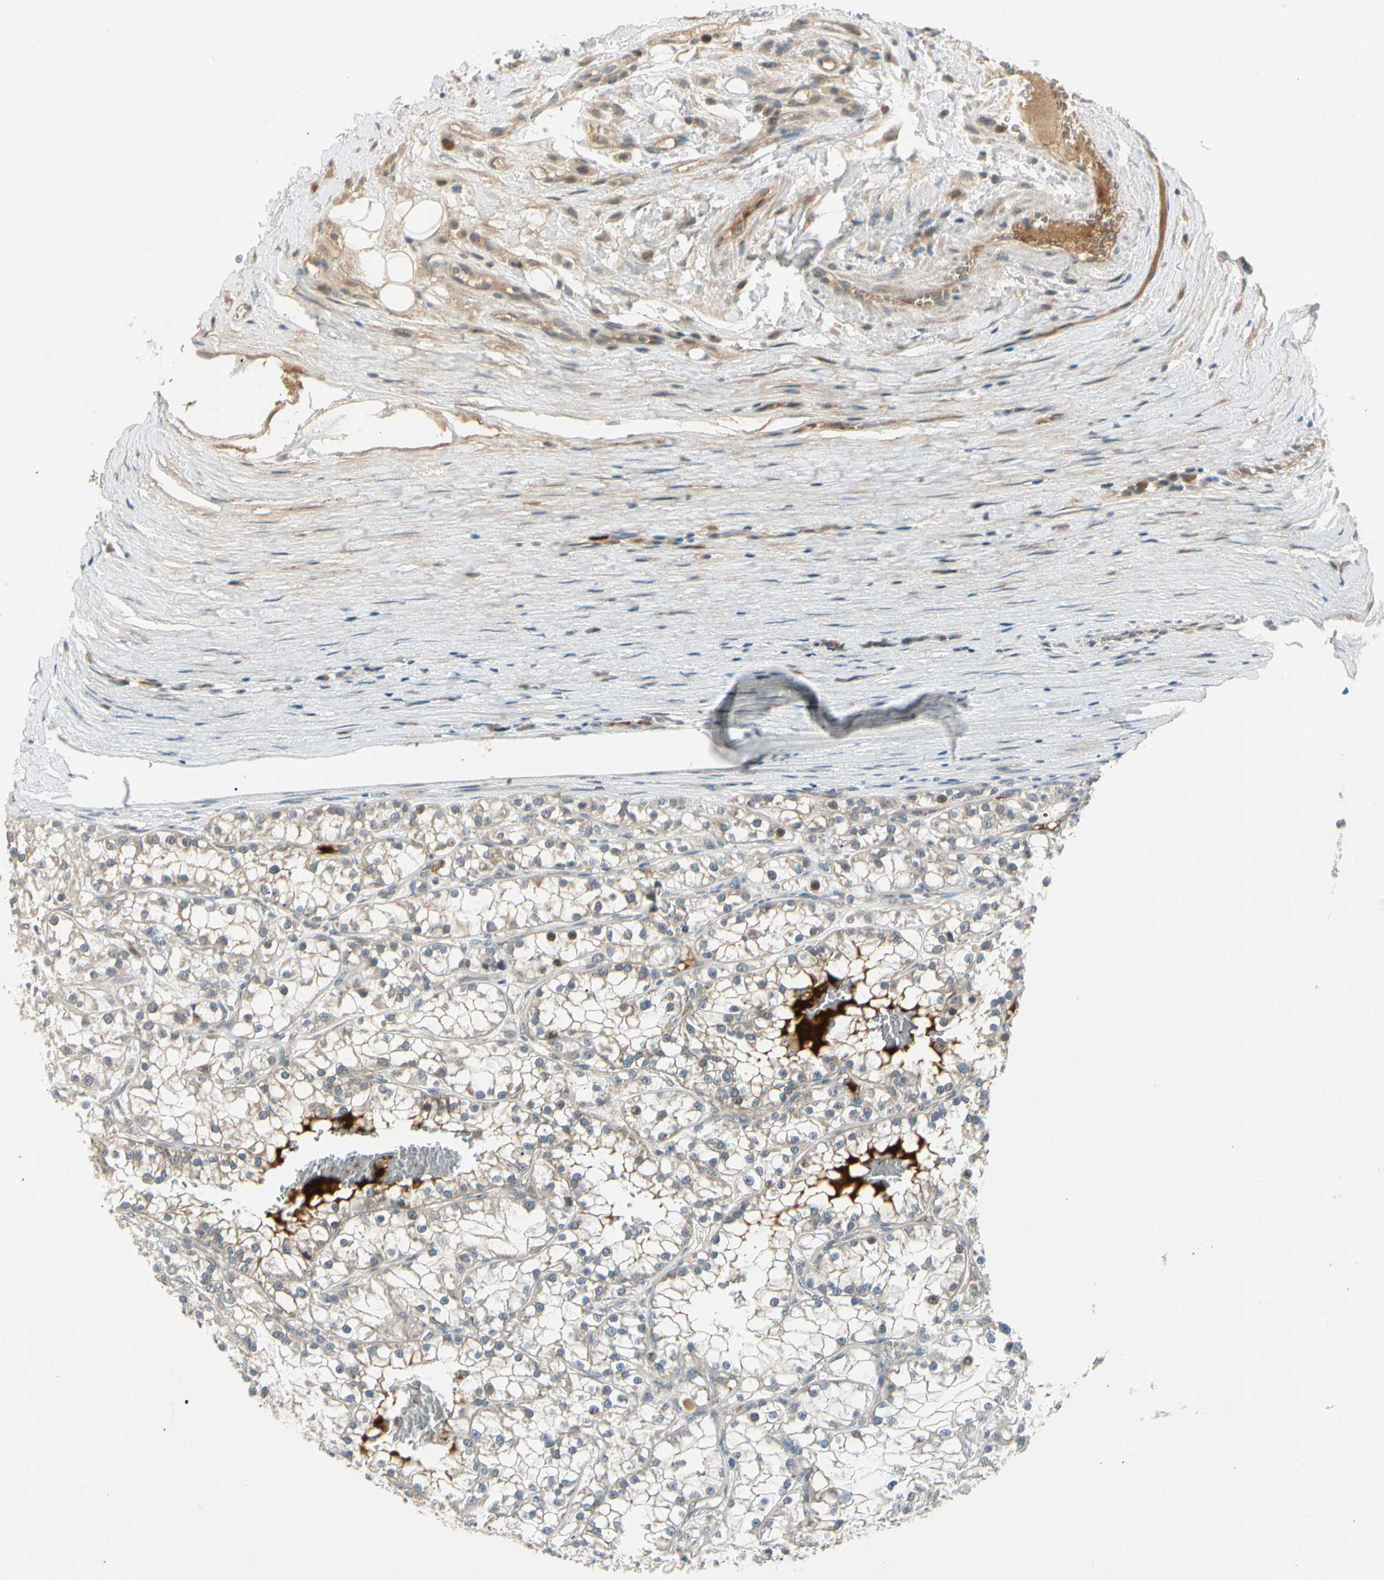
{"staining": {"intensity": "strong", "quantity": "<25%", "location": "cytoplasmic/membranous"}, "tissue": "renal cancer", "cell_type": "Tumor cells", "image_type": "cancer", "snomed": [{"axis": "morphology", "description": "Adenocarcinoma, NOS"}, {"axis": "topography", "description": "Kidney"}], "caption": "Human adenocarcinoma (renal) stained for a protein (brown) exhibits strong cytoplasmic/membranous positive expression in about <25% of tumor cells.", "gene": "PCDHB15", "patient": {"sex": "female", "age": 52}}